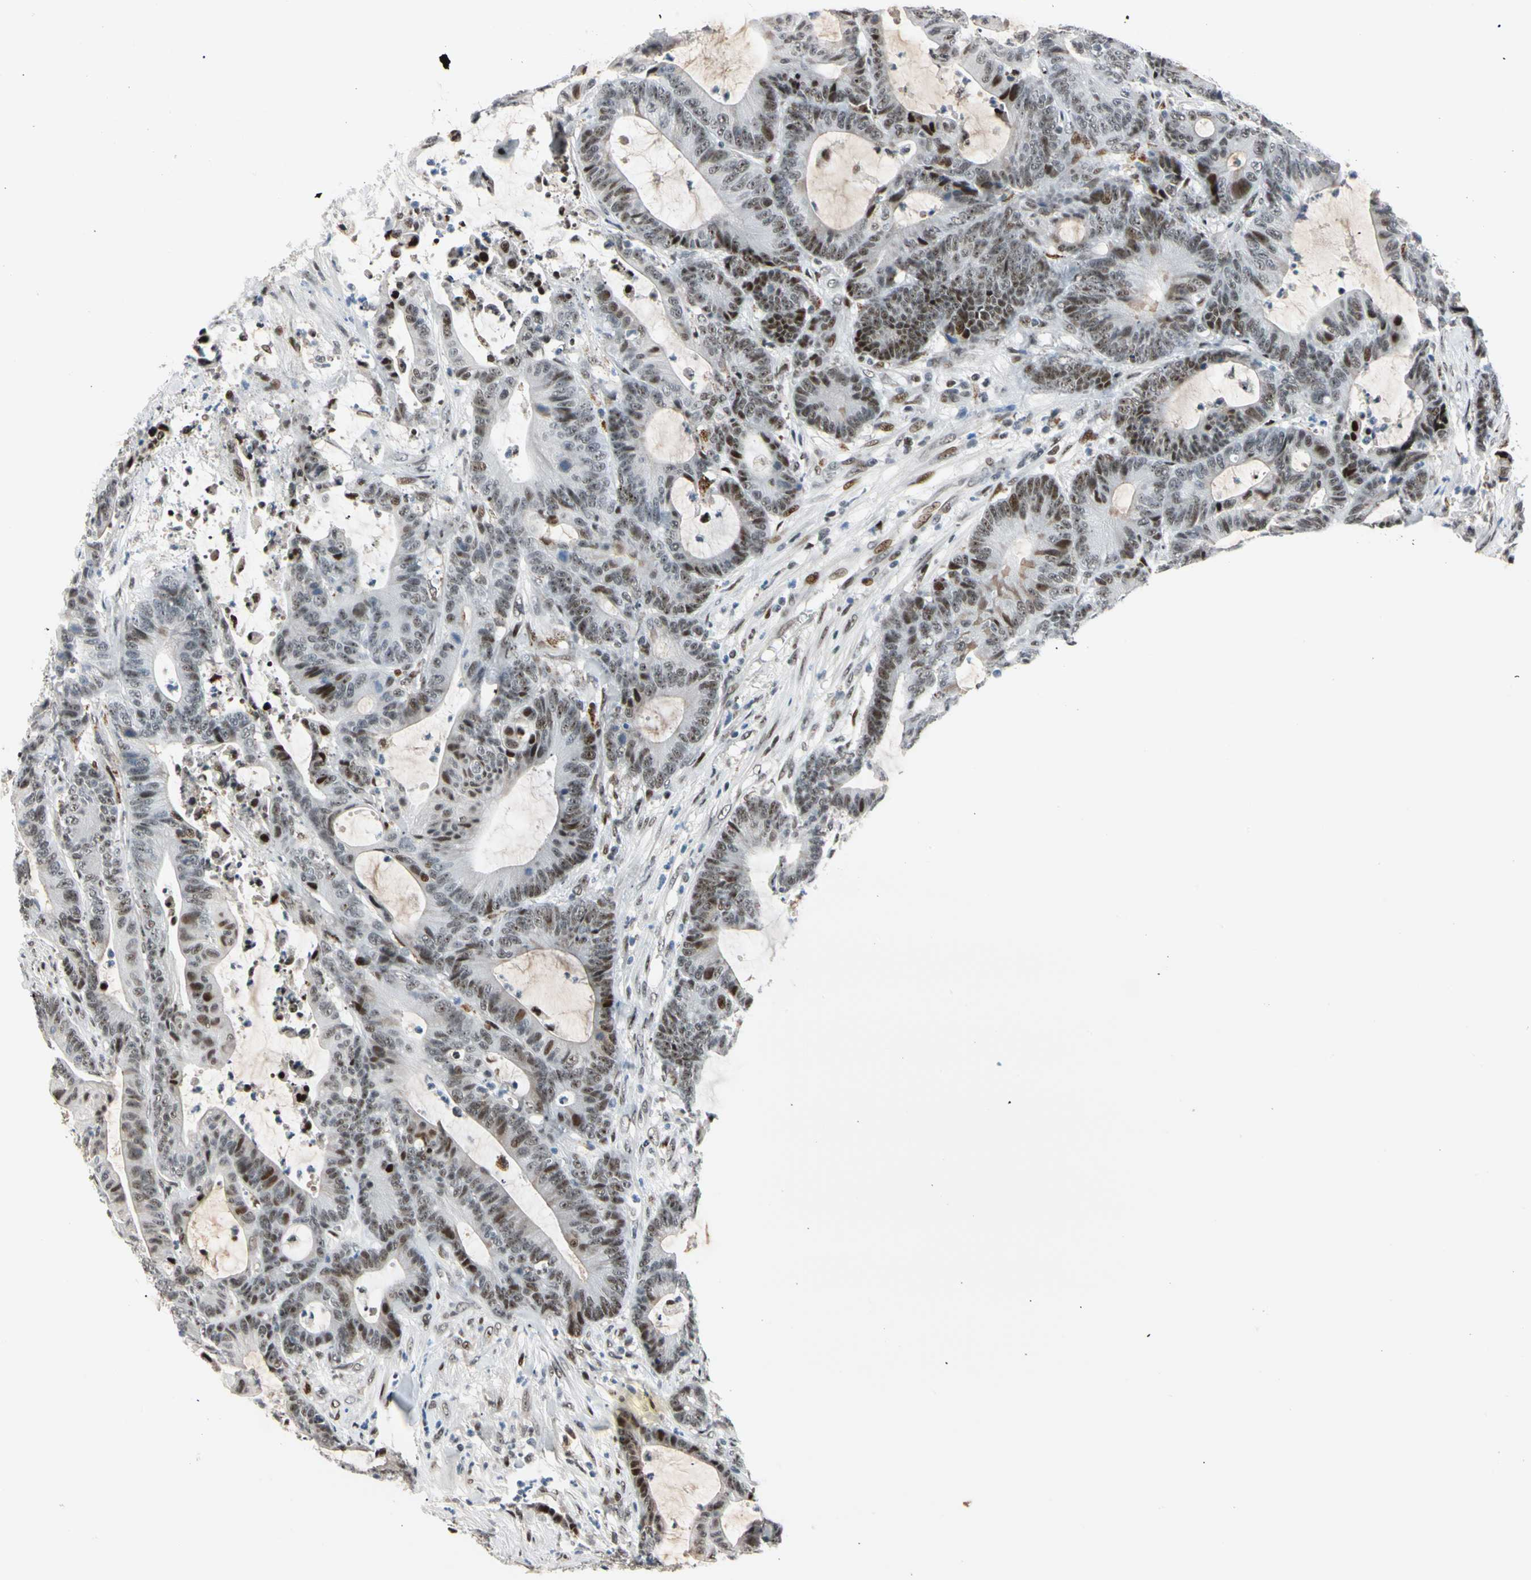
{"staining": {"intensity": "moderate", "quantity": "25%-75%", "location": "nuclear"}, "tissue": "colorectal cancer", "cell_type": "Tumor cells", "image_type": "cancer", "snomed": [{"axis": "morphology", "description": "Adenocarcinoma, NOS"}, {"axis": "topography", "description": "Colon"}], "caption": "Human colorectal cancer stained with a protein marker exhibits moderate staining in tumor cells.", "gene": "FOXO3", "patient": {"sex": "female", "age": 84}}